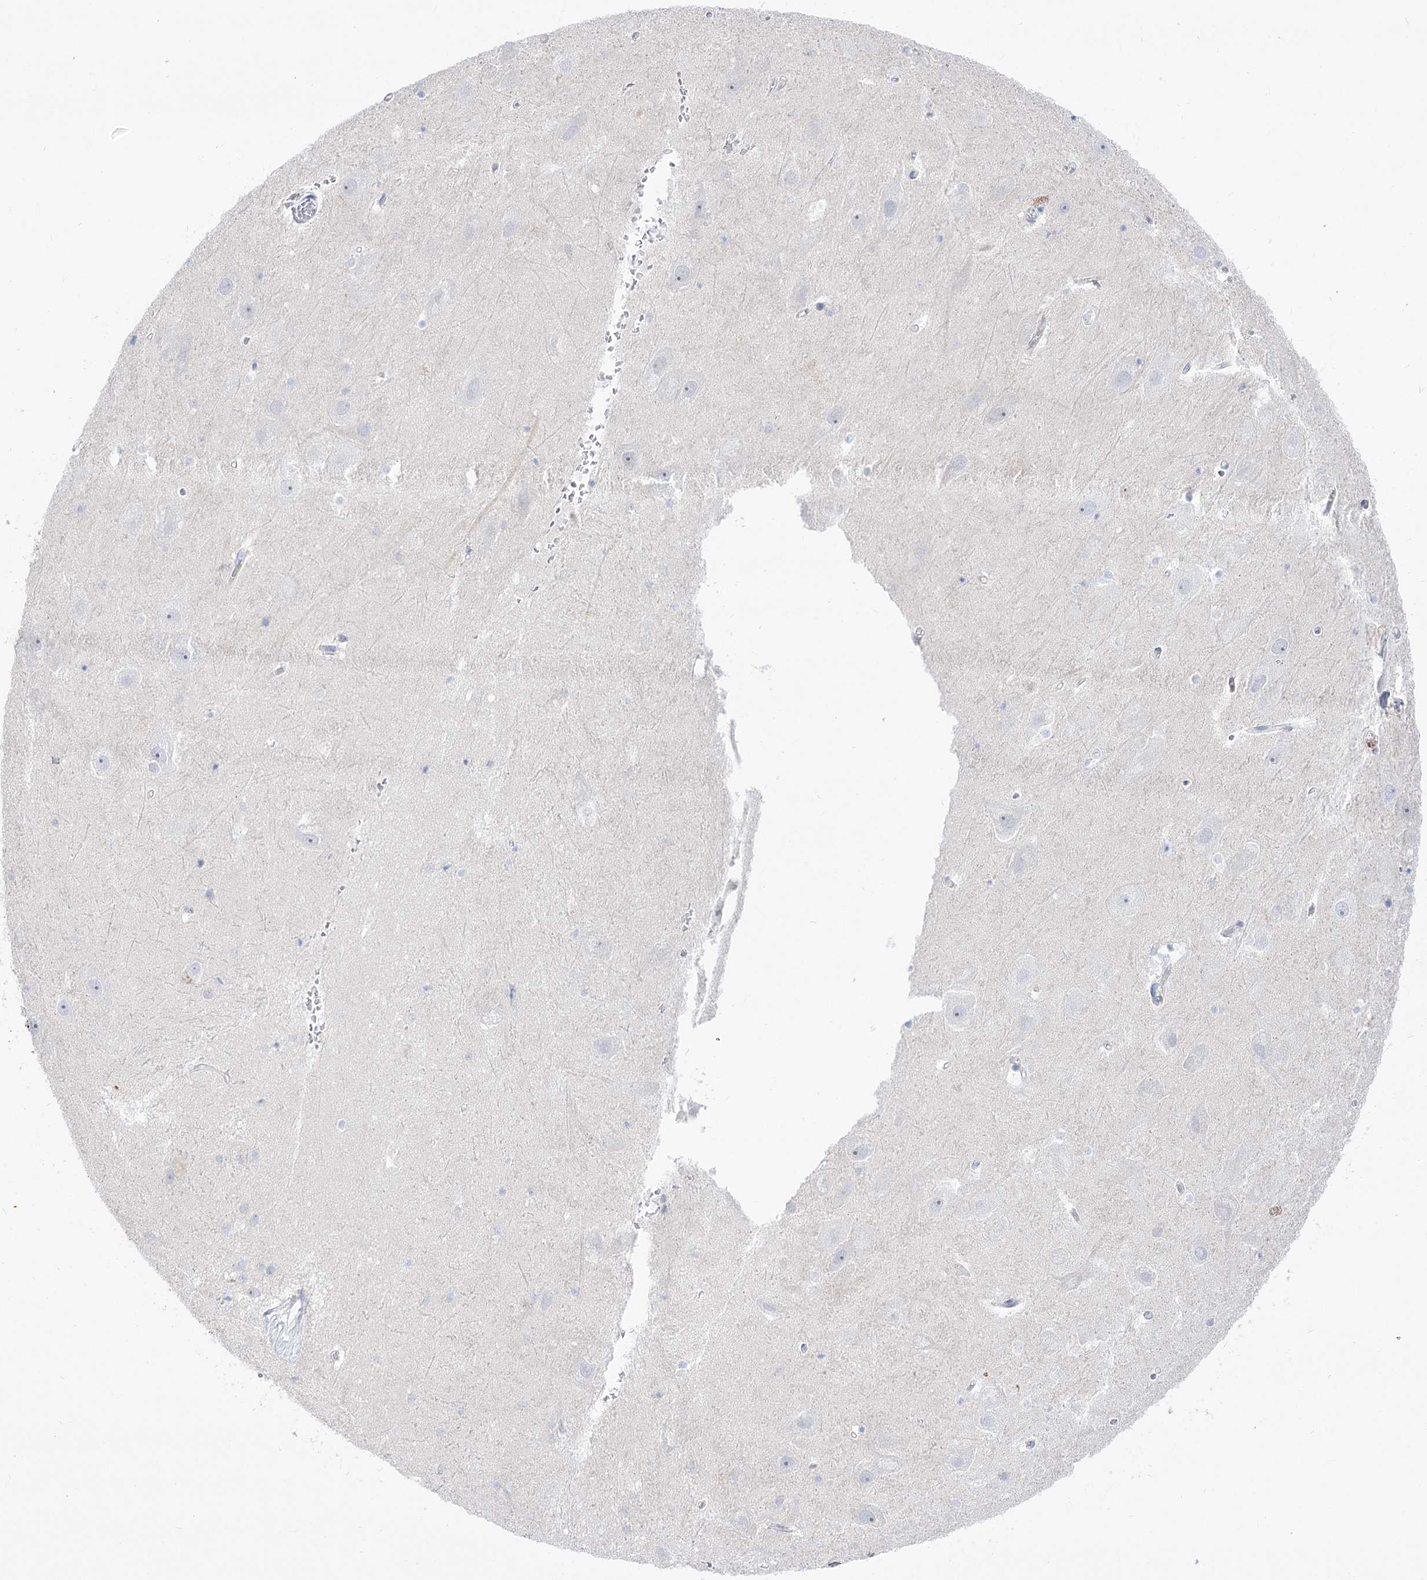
{"staining": {"intensity": "negative", "quantity": "none", "location": "none"}, "tissue": "hippocampus", "cell_type": "Glial cells", "image_type": "normal", "snomed": [{"axis": "morphology", "description": "Normal tissue, NOS"}, {"axis": "topography", "description": "Hippocampus"}], "caption": "Glial cells are negative for brown protein staining in benign hippocampus. (Brightfield microscopy of DAB immunohistochemistry (IHC) at high magnification).", "gene": "HELT", "patient": {"sex": "female", "age": 52}}